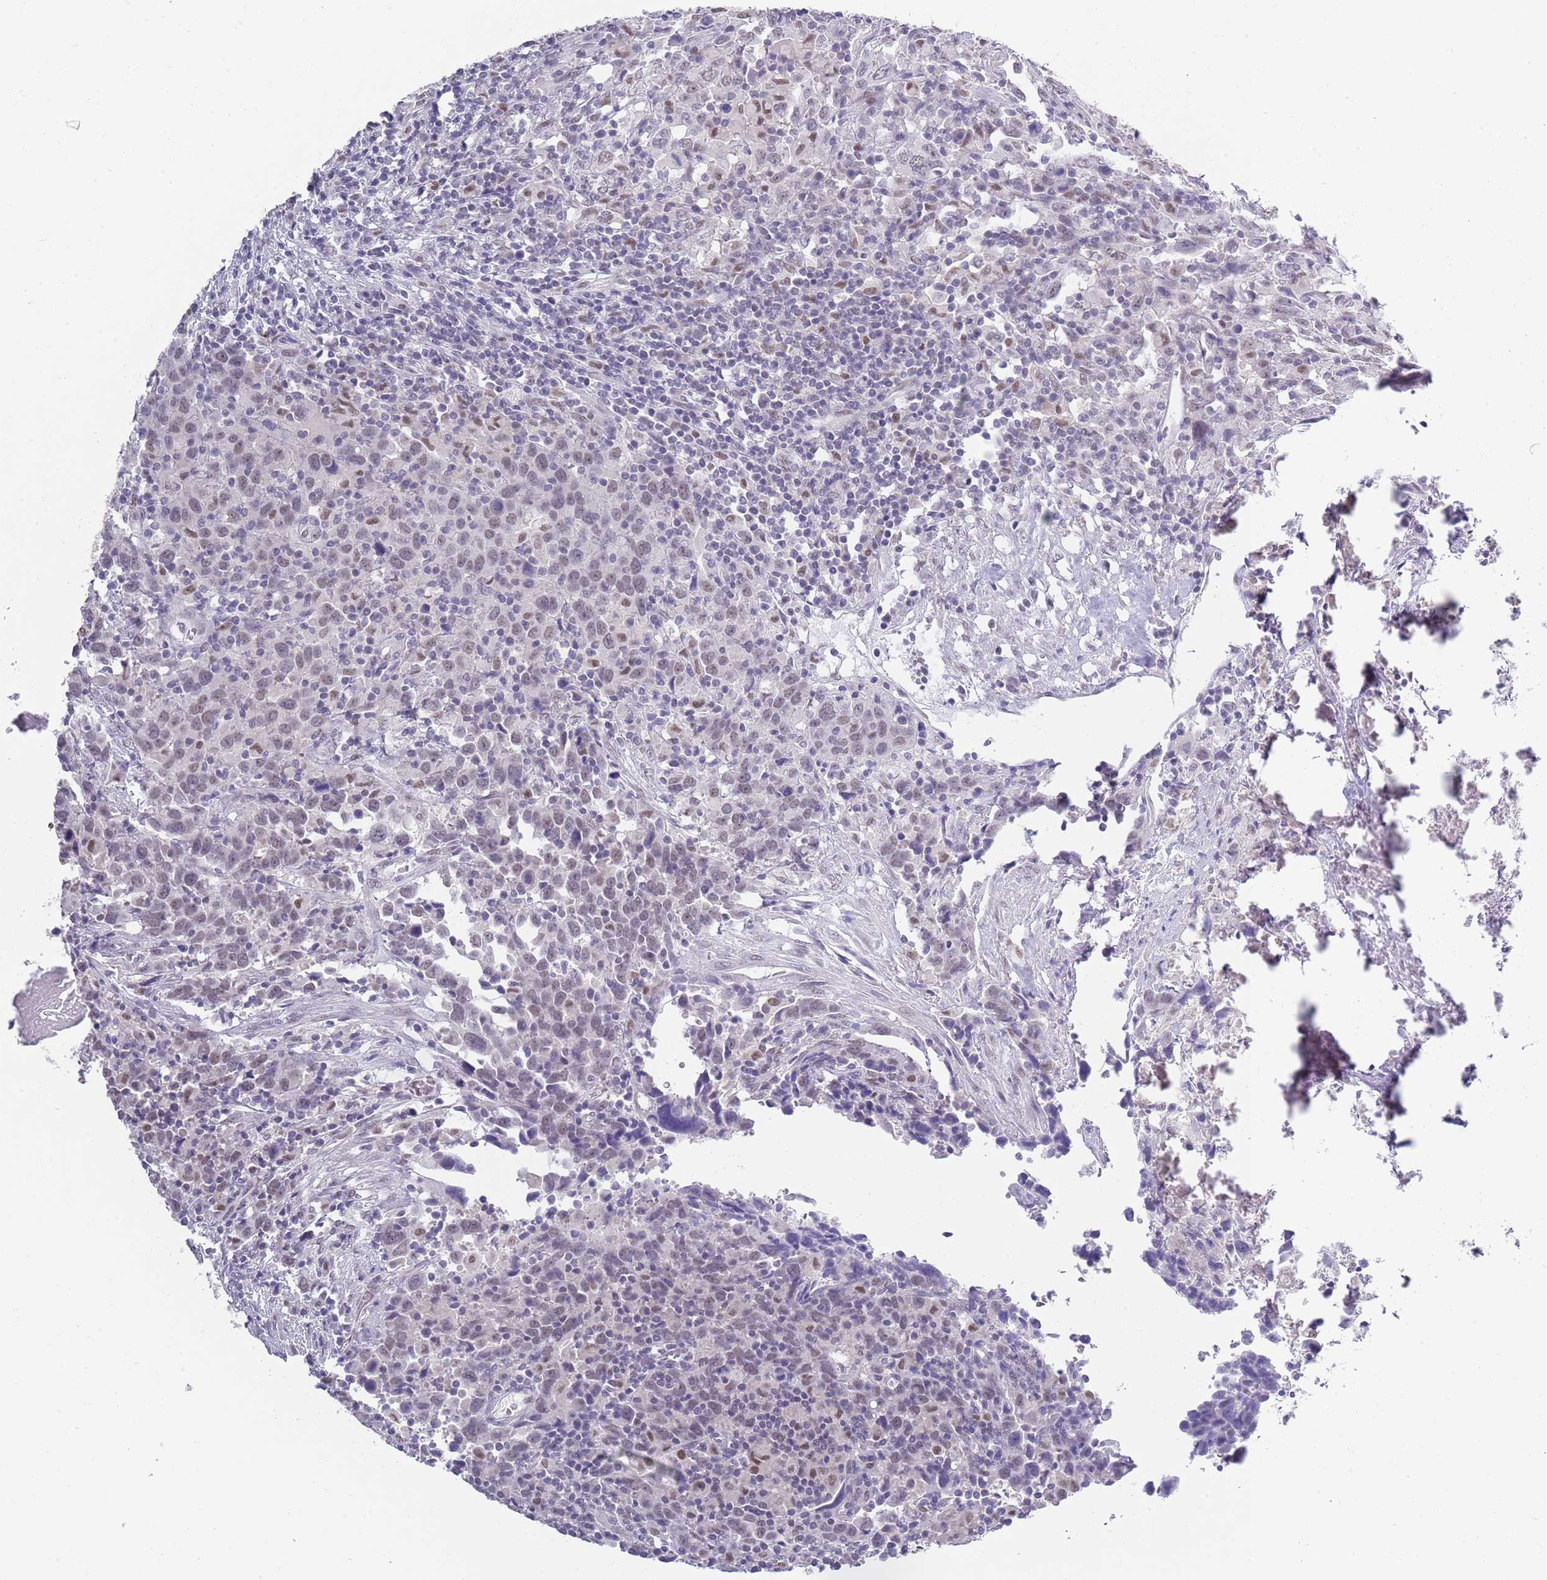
{"staining": {"intensity": "weak", "quantity": "25%-75%", "location": "nuclear"}, "tissue": "urothelial cancer", "cell_type": "Tumor cells", "image_type": "cancer", "snomed": [{"axis": "morphology", "description": "Urothelial carcinoma, High grade"}, {"axis": "topography", "description": "Urinary bladder"}], "caption": "Urothelial carcinoma (high-grade) stained with a brown dye exhibits weak nuclear positive staining in about 25%-75% of tumor cells.", "gene": "SEPHS2", "patient": {"sex": "male", "age": 61}}